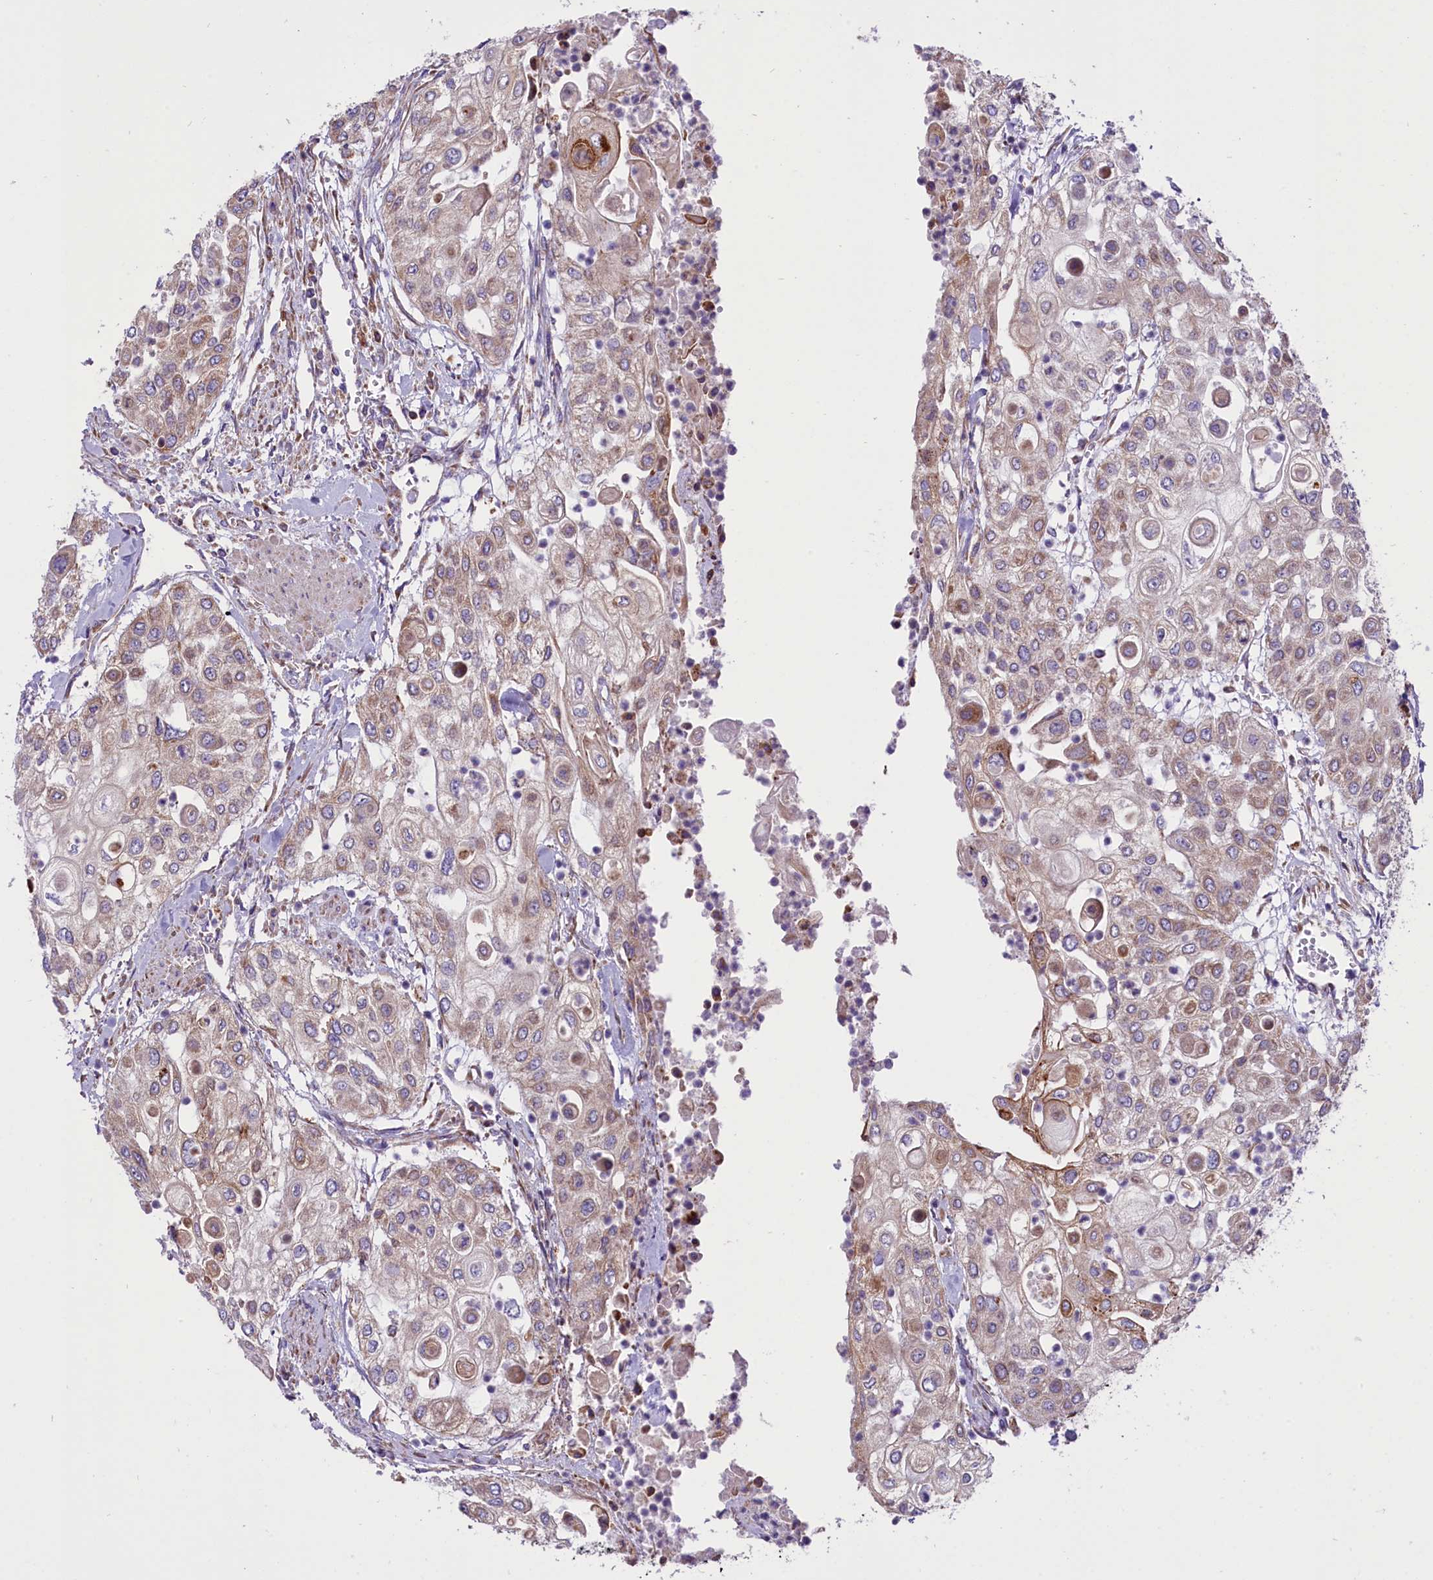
{"staining": {"intensity": "weak", "quantity": "<25%", "location": "cytoplasmic/membranous"}, "tissue": "urothelial cancer", "cell_type": "Tumor cells", "image_type": "cancer", "snomed": [{"axis": "morphology", "description": "Urothelial carcinoma, High grade"}, {"axis": "topography", "description": "Urinary bladder"}], "caption": "This is a photomicrograph of immunohistochemistry staining of urothelial carcinoma (high-grade), which shows no expression in tumor cells.", "gene": "PTPRU", "patient": {"sex": "female", "age": 79}}